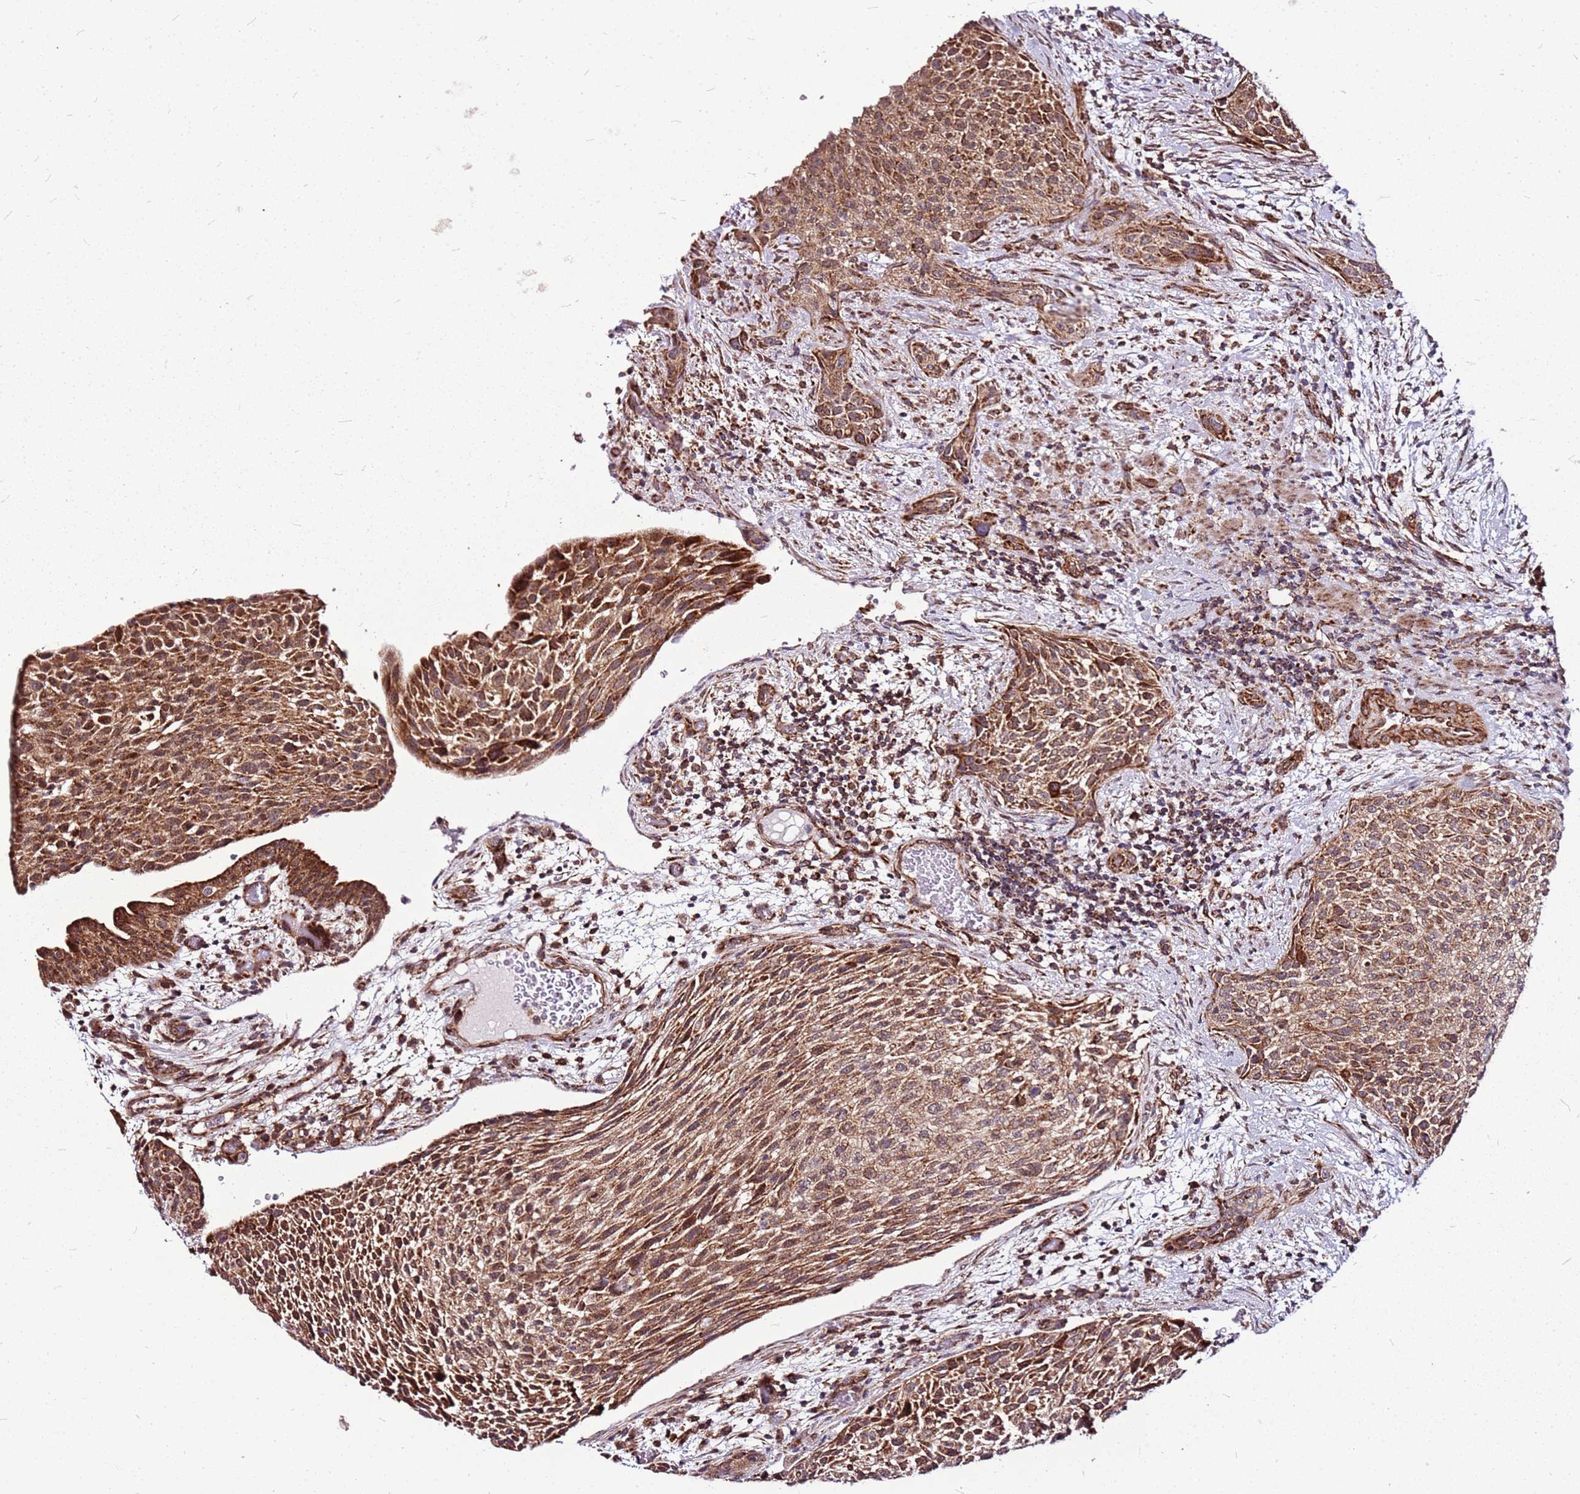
{"staining": {"intensity": "moderate", "quantity": ">75%", "location": "cytoplasmic/membranous"}, "tissue": "urothelial cancer", "cell_type": "Tumor cells", "image_type": "cancer", "snomed": [{"axis": "morphology", "description": "Normal tissue, NOS"}, {"axis": "morphology", "description": "Urothelial carcinoma, NOS"}, {"axis": "topography", "description": "Urinary bladder"}, {"axis": "topography", "description": "Peripheral nerve tissue"}], "caption": "An image of human transitional cell carcinoma stained for a protein shows moderate cytoplasmic/membranous brown staining in tumor cells.", "gene": "OR51T1", "patient": {"sex": "male", "age": 35}}